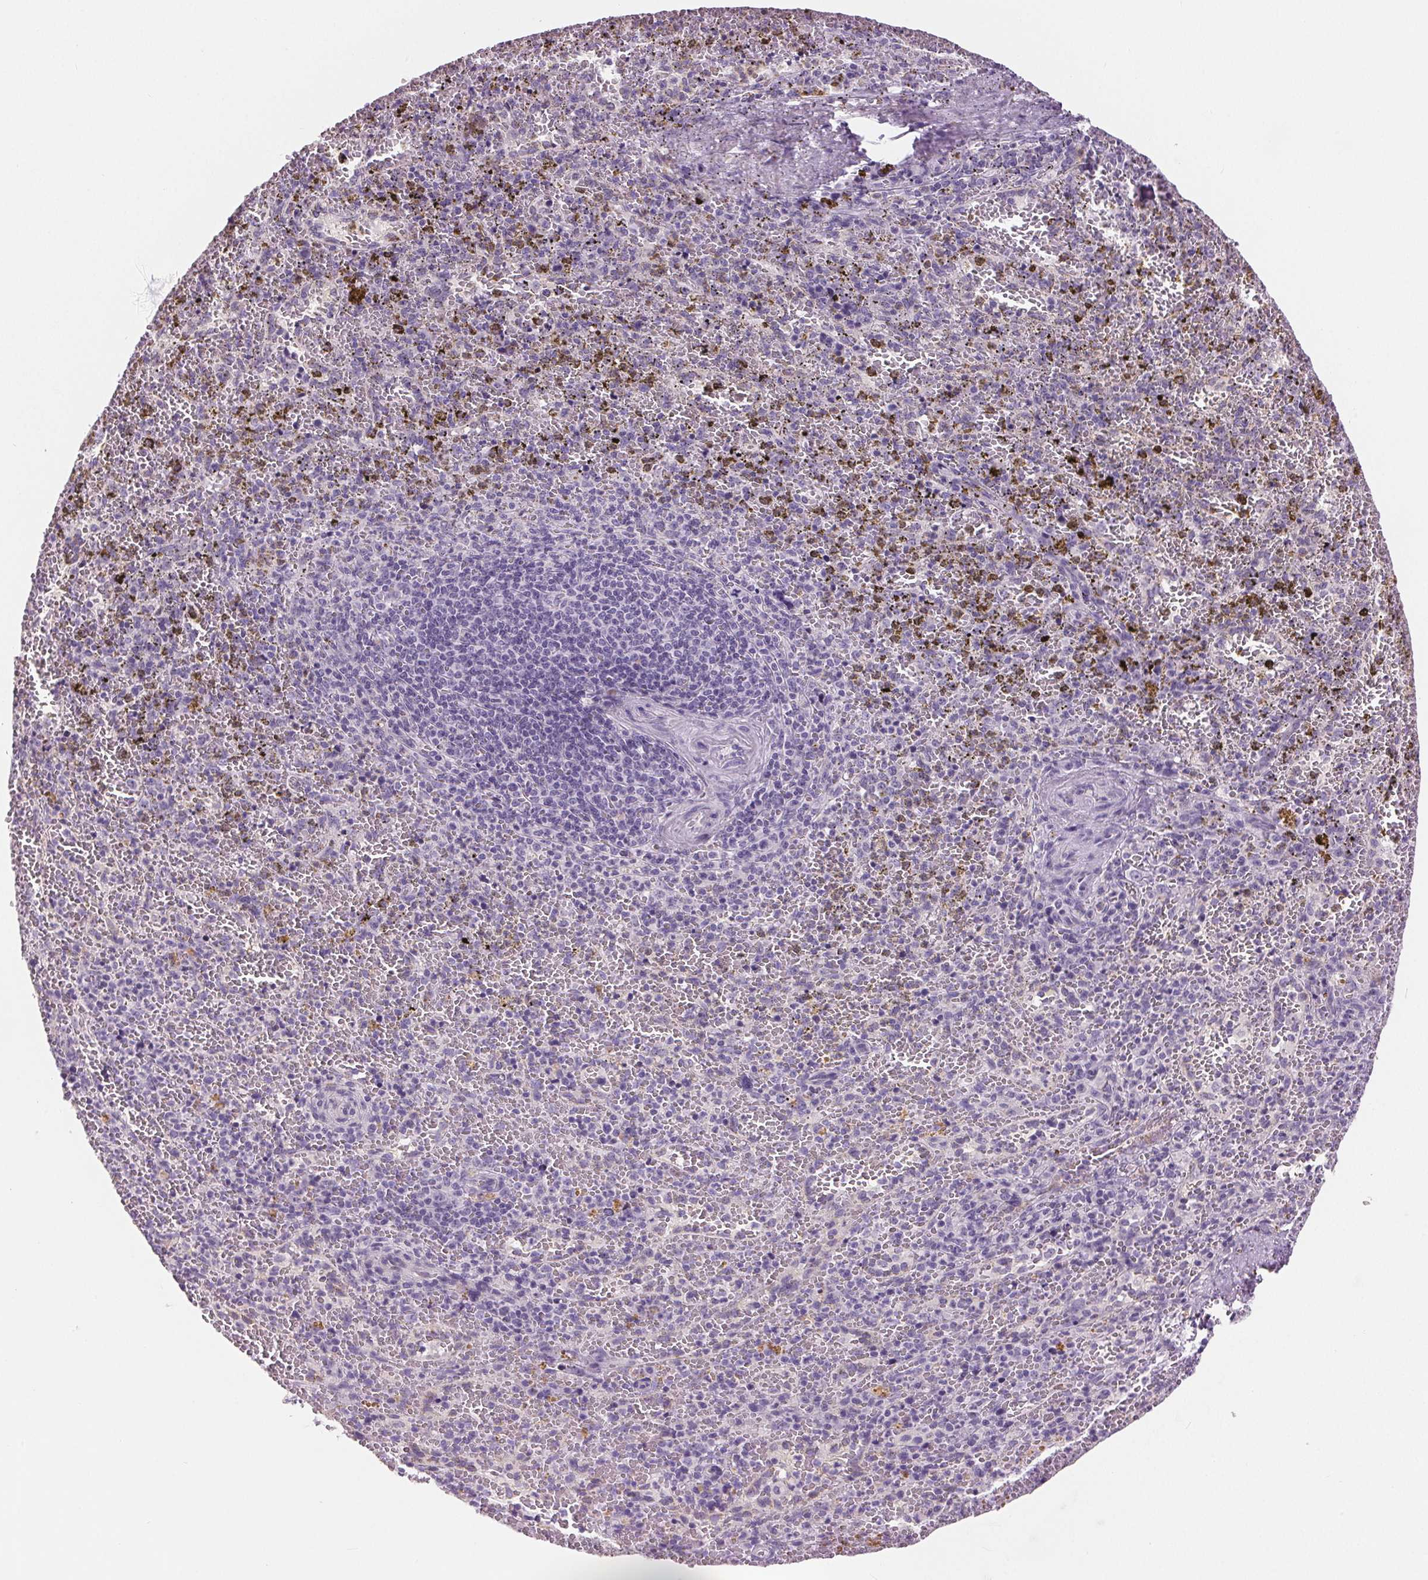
{"staining": {"intensity": "negative", "quantity": "none", "location": "none"}, "tissue": "spleen", "cell_type": "Cells in red pulp", "image_type": "normal", "snomed": [{"axis": "morphology", "description": "Normal tissue, NOS"}, {"axis": "topography", "description": "Spleen"}], "caption": "Human spleen stained for a protein using immunohistochemistry exhibits no staining in cells in red pulp.", "gene": "MISP", "patient": {"sex": "female", "age": 50}}